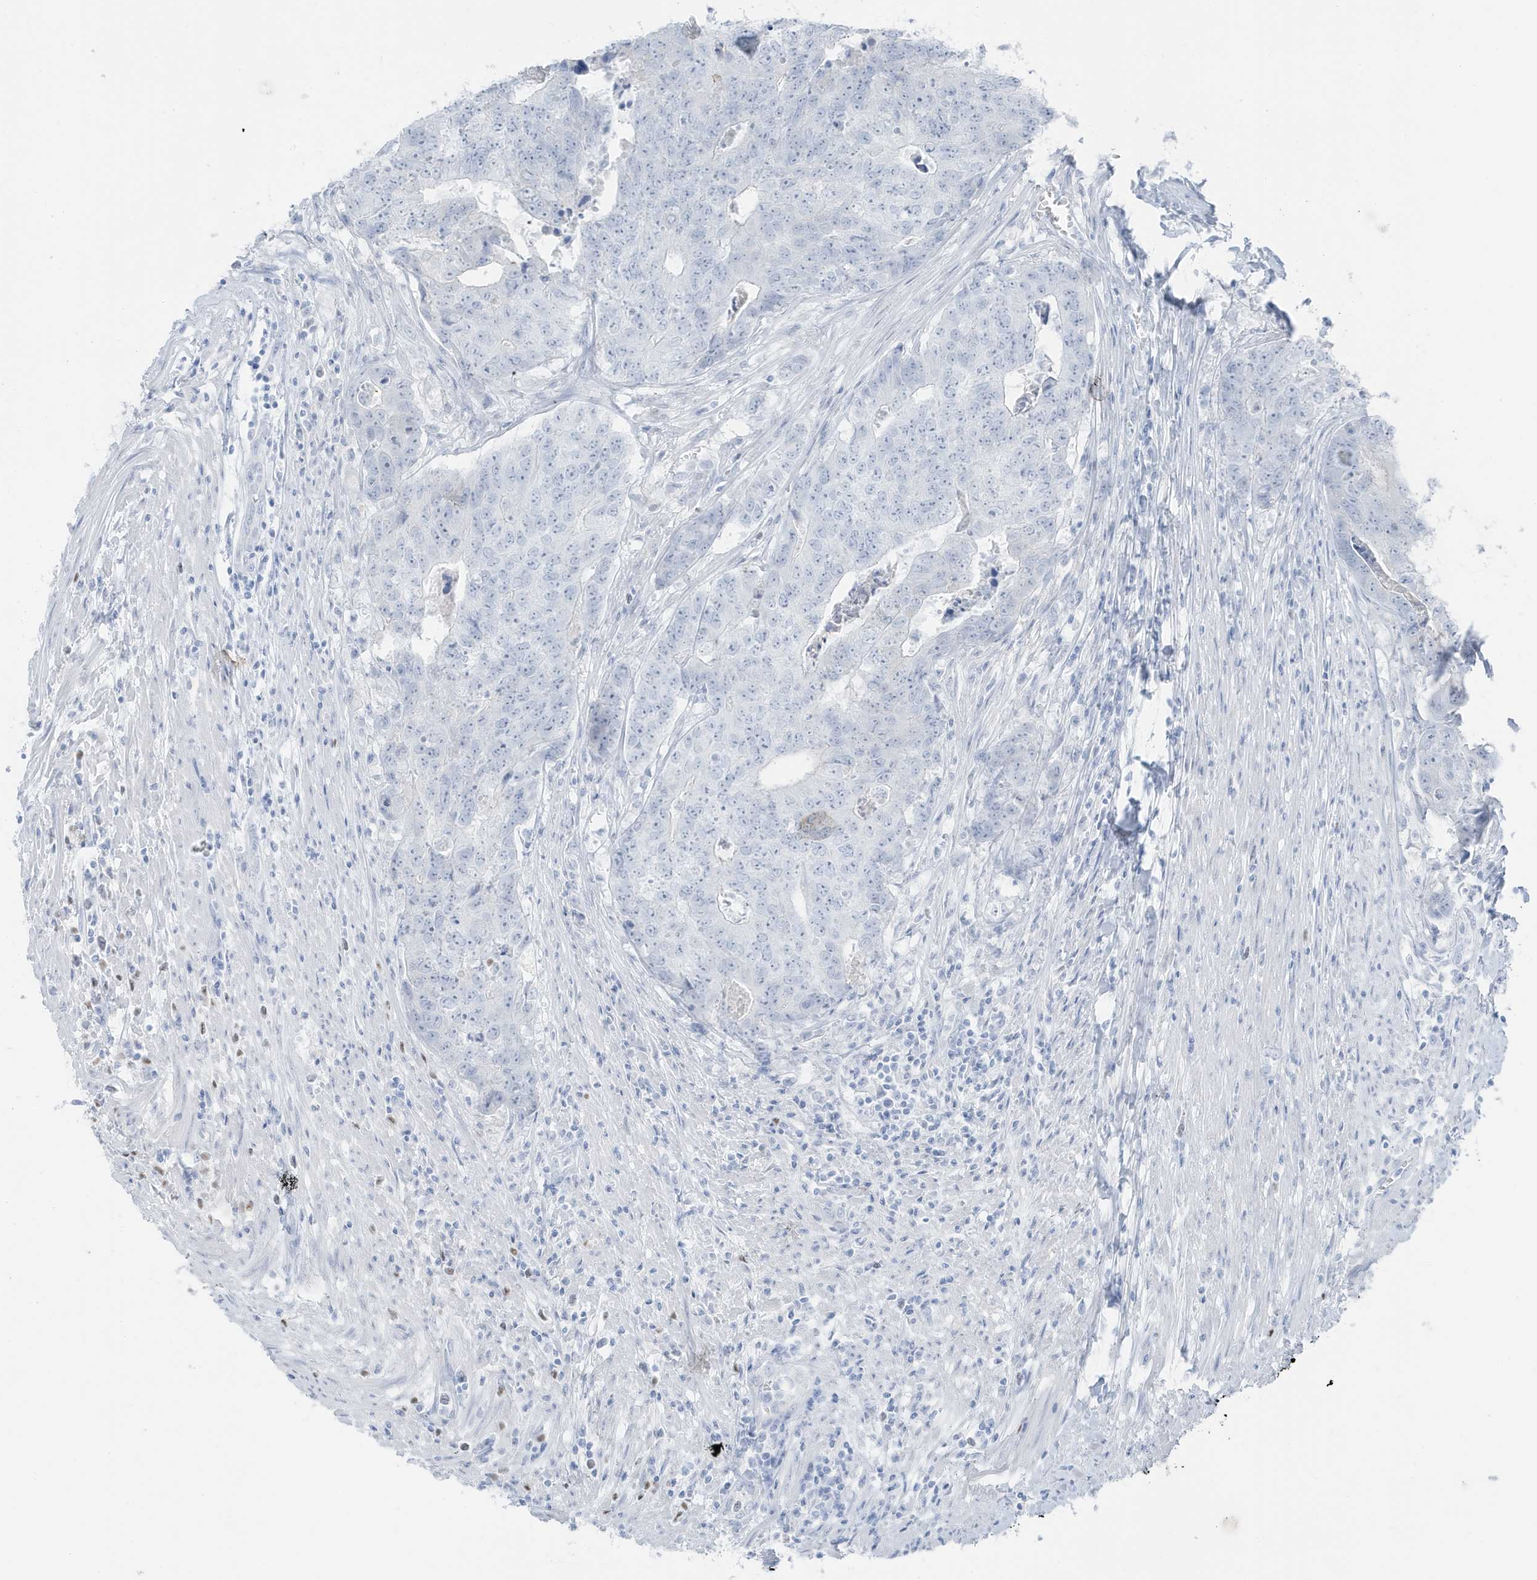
{"staining": {"intensity": "negative", "quantity": "none", "location": "none"}, "tissue": "colorectal cancer", "cell_type": "Tumor cells", "image_type": "cancer", "snomed": [{"axis": "morphology", "description": "Adenocarcinoma, NOS"}, {"axis": "topography", "description": "Colon"}], "caption": "Immunohistochemistry of human colorectal cancer reveals no expression in tumor cells.", "gene": "ZFP64", "patient": {"sex": "female", "age": 67}}